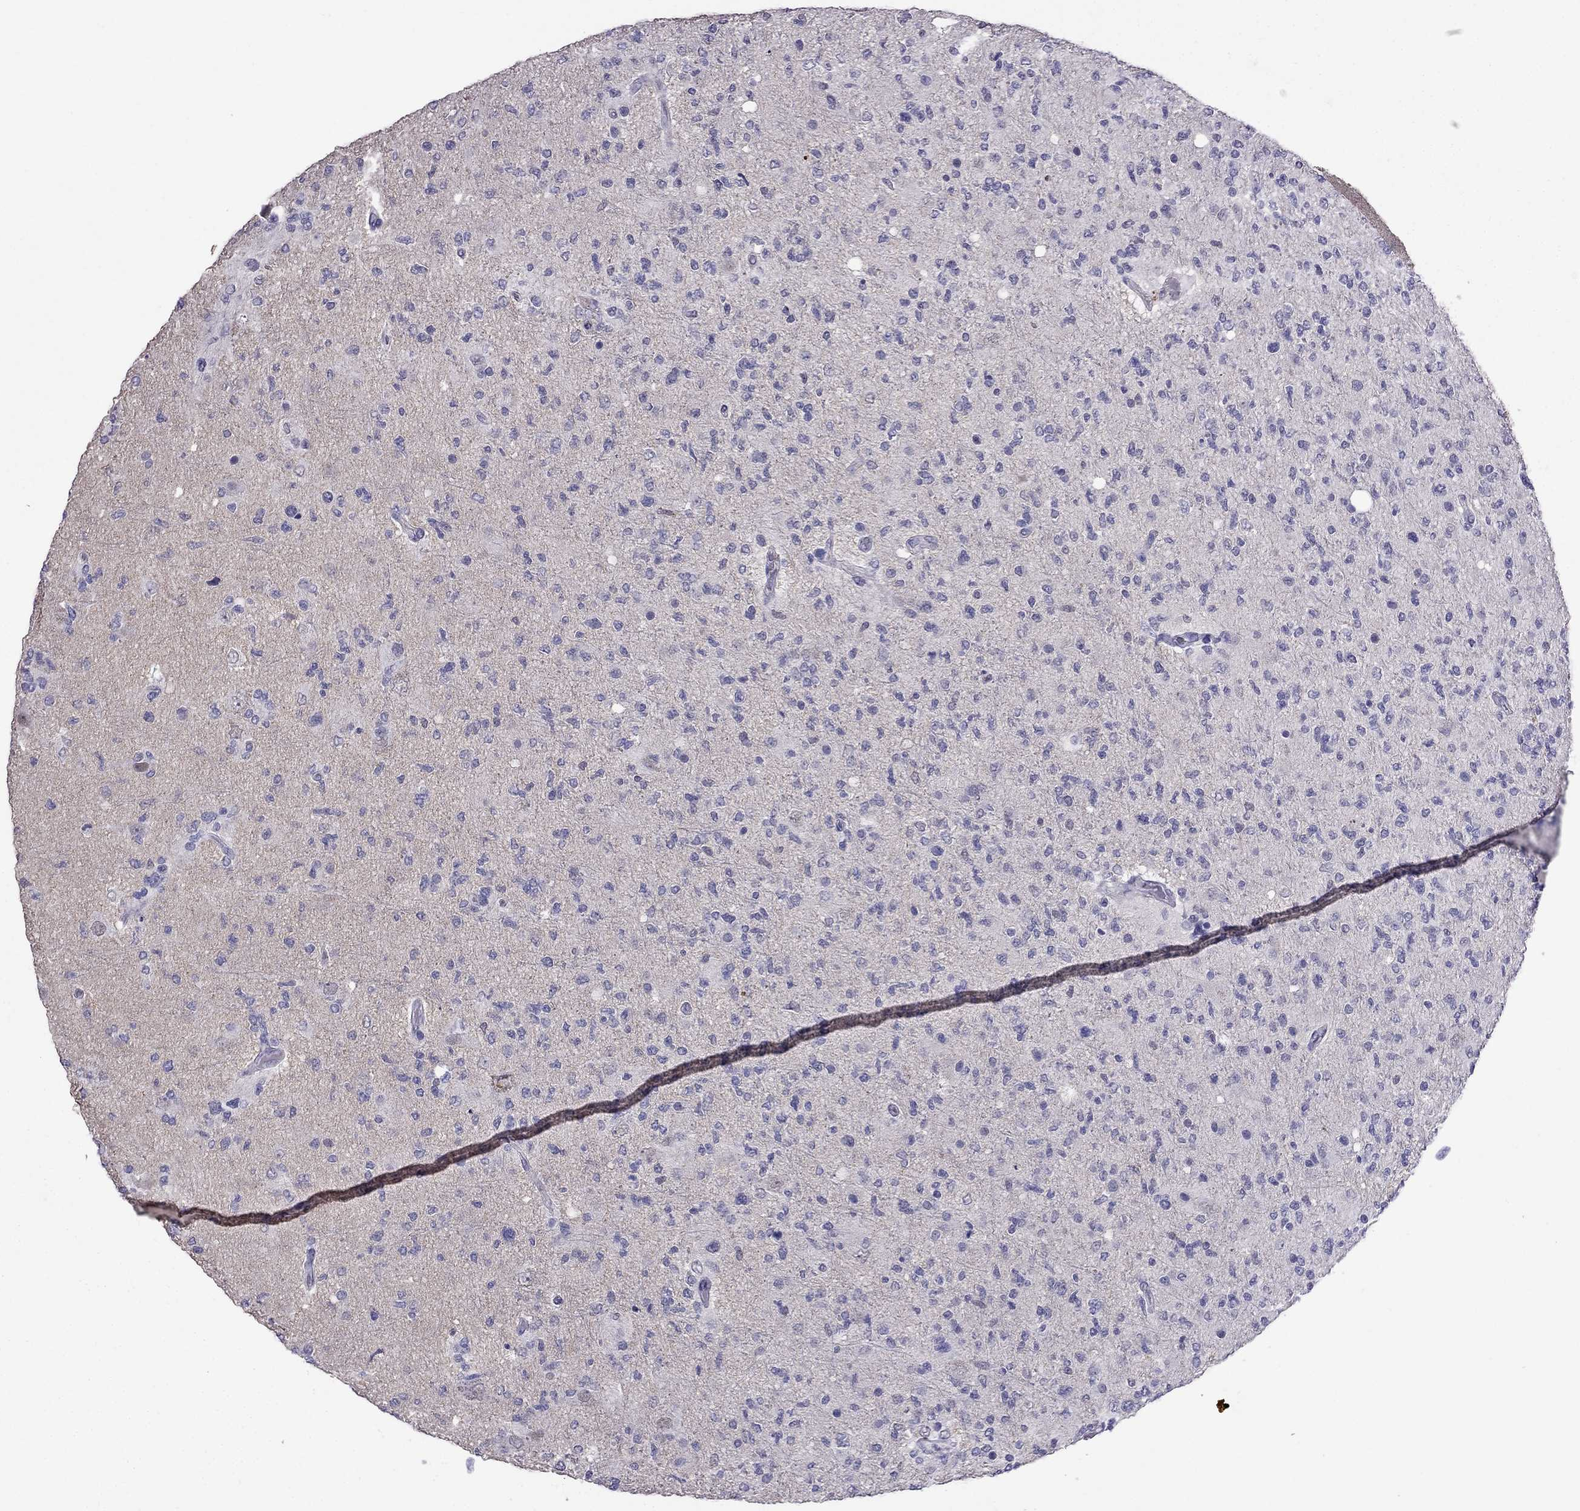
{"staining": {"intensity": "negative", "quantity": "none", "location": "none"}, "tissue": "glioma", "cell_type": "Tumor cells", "image_type": "cancer", "snomed": [{"axis": "morphology", "description": "Glioma, malignant, High grade"}, {"axis": "topography", "description": "Cerebral cortex"}], "caption": "High magnification brightfield microscopy of malignant high-grade glioma stained with DAB (3,3'-diaminobenzidine) (brown) and counterstained with hematoxylin (blue): tumor cells show no significant positivity.", "gene": "AQP9", "patient": {"sex": "male", "age": 70}}